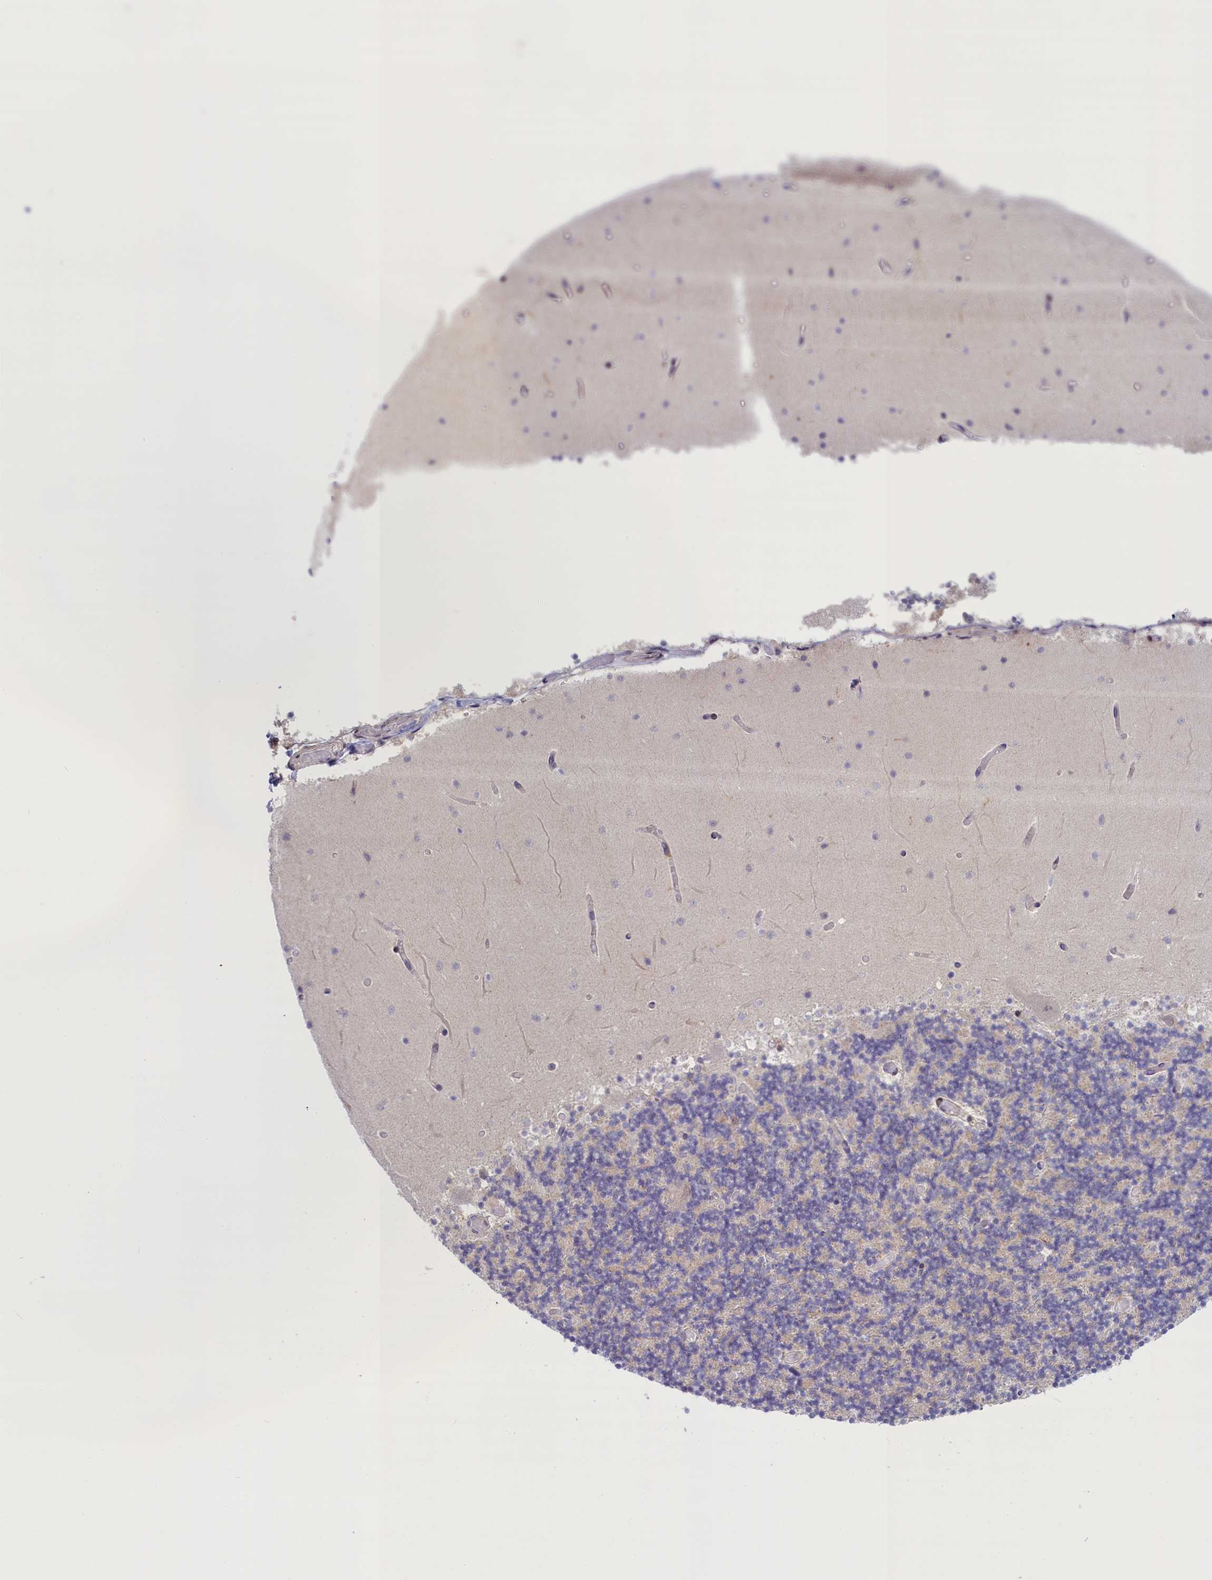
{"staining": {"intensity": "moderate", "quantity": "<25%", "location": "cytoplasmic/membranous"}, "tissue": "cerebellum", "cell_type": "Cells in granular layer", "image_type": "normal", "snomed": [{"axis": "morphology", "description": "Normal tissue, NOS"}, {"axis": "topography", "description": "Cerebellum"}], "caption": "Protein staining of unremarkable cerebellum demonstrates moderate cytoplasmic/membranous expression in about <25% of cells in granular layer.", "gene": "CCL23", "patient": {"sex": "female", "age": 28}}